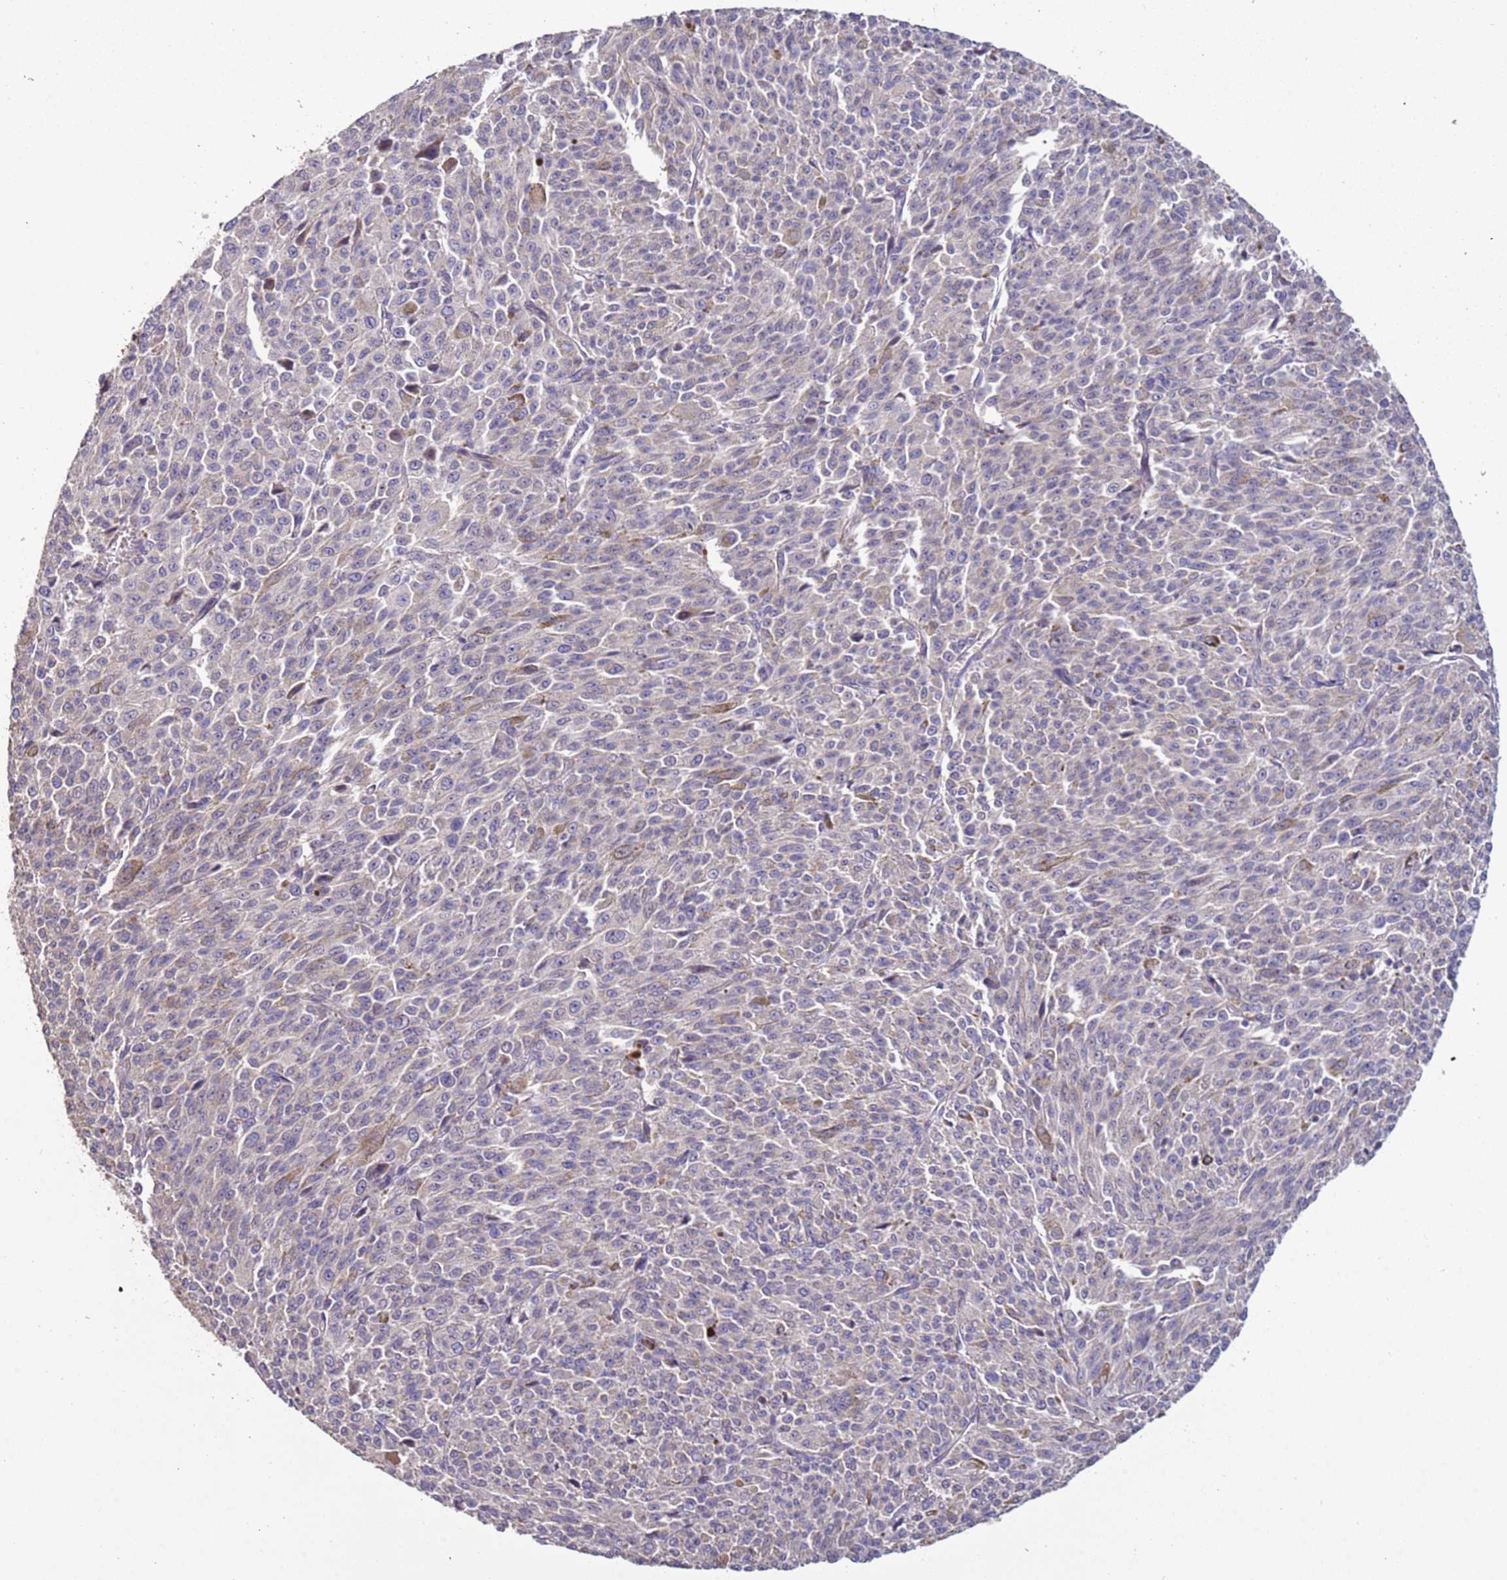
{"staining": {"intensity": "negative", "quantity": "none", "location": "none"}, "tissue": "melanoma", "cell_type": "Tumor cells", "image_type": "cancer", "snomed": [{"axis": "morphology", "description": "Malignant melanoma, NOS"}, {"axis": "topography", "description": "Skin"}], "caption": "DAB (3,3'-diaminobenzidine) immunohistochemical staining of melanoma reveals no significant expression in tumor cells.", "gene": "LAMB4", "patient": {"sex": "female", "age": 52}}